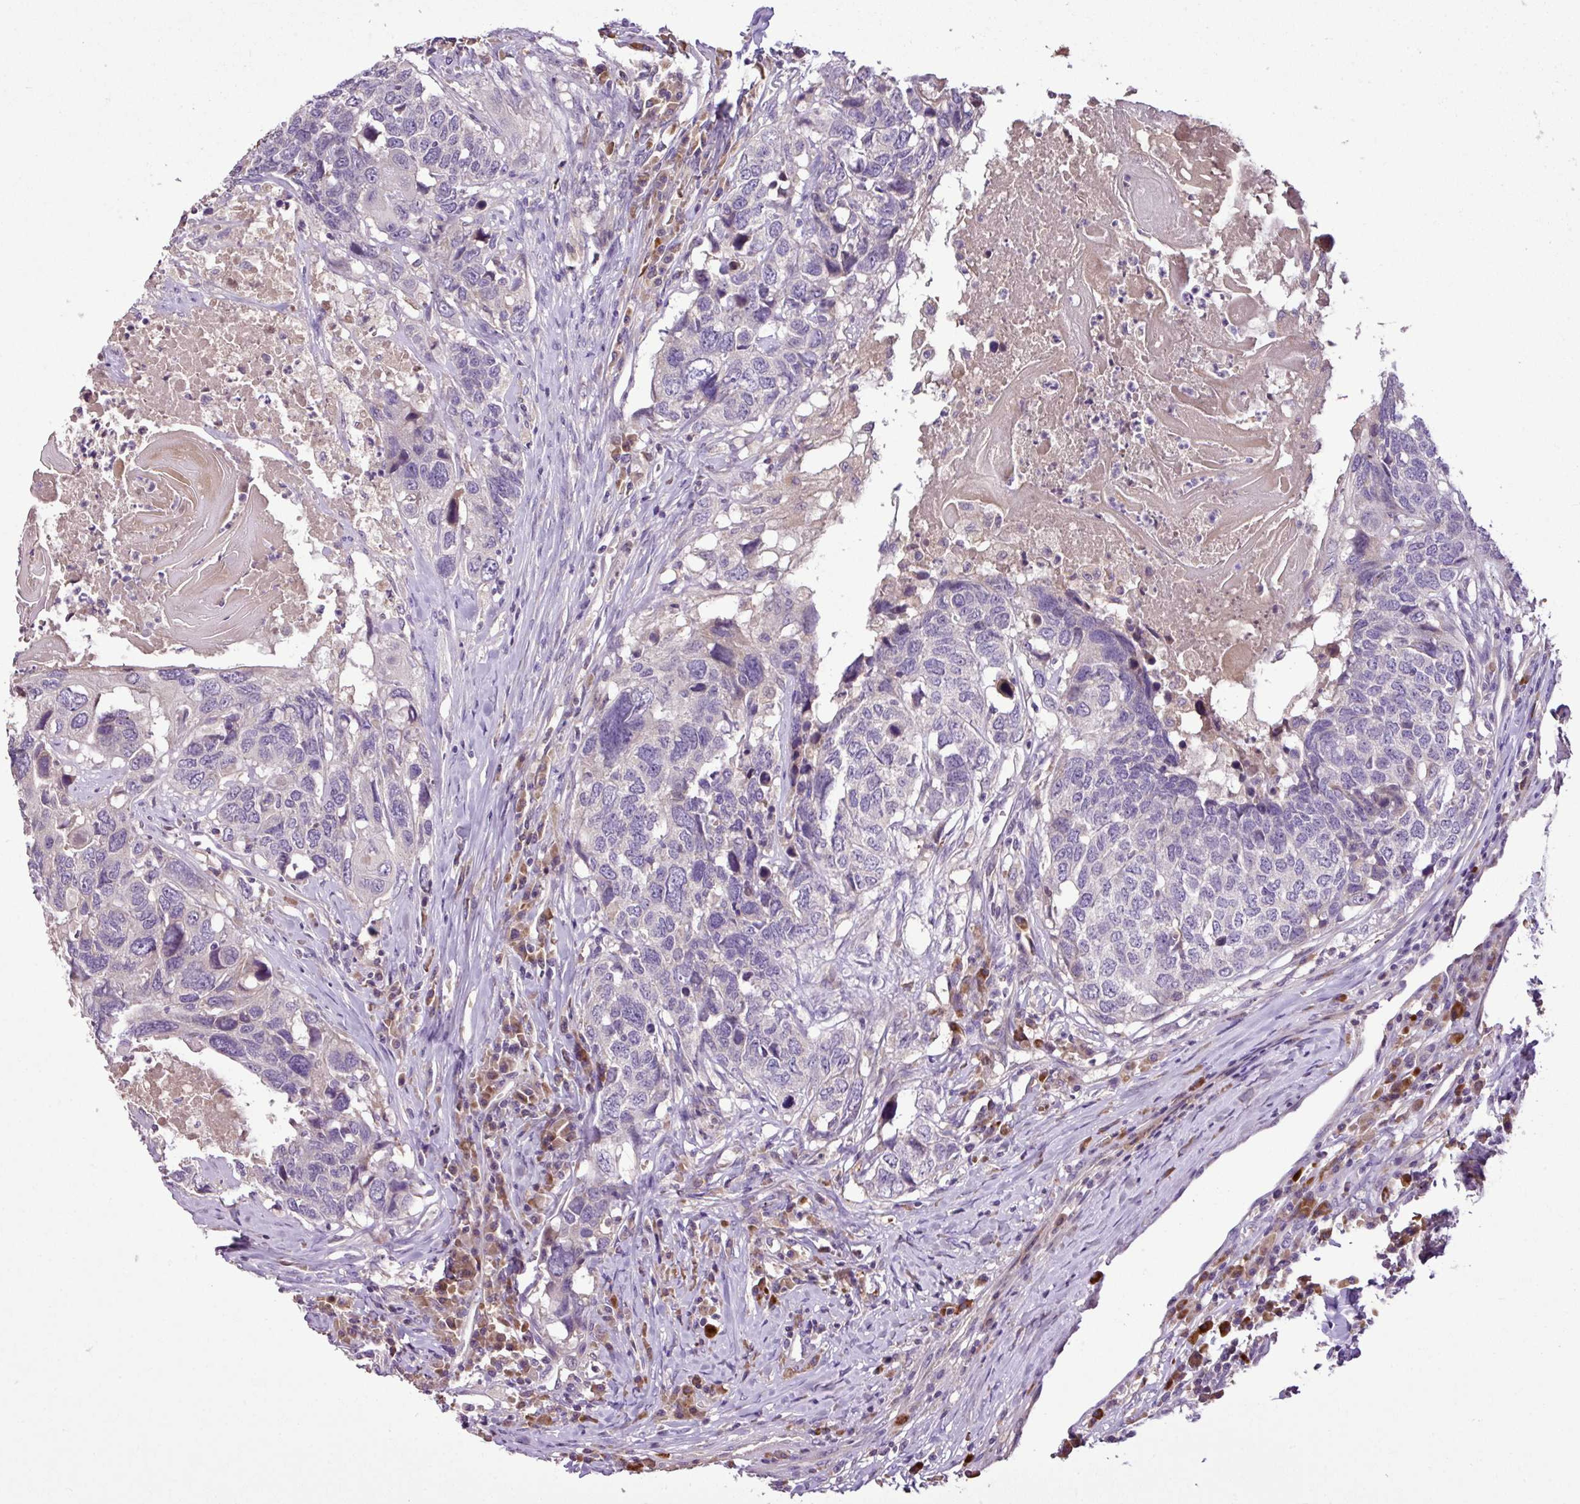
{"staining": {"intensity": "negative", "quantity": "none", "location": "none"}, "tissue": "head and neck cancer", "cell_type": "Tumor cells", "image_type": "cancer", "snomed": [{"axis": "morphology", "description": "Squamous cell carcinoma, NOS"}, {"axis": "topography", "description": "Head-Neck"}], "caption": "Human head and neck squamous cell carcinoma stained for a protein using IHC displays no positivity in tumor cells.", "gene": "ZNF266", "patient": {"sex": "male", "age": 66}}